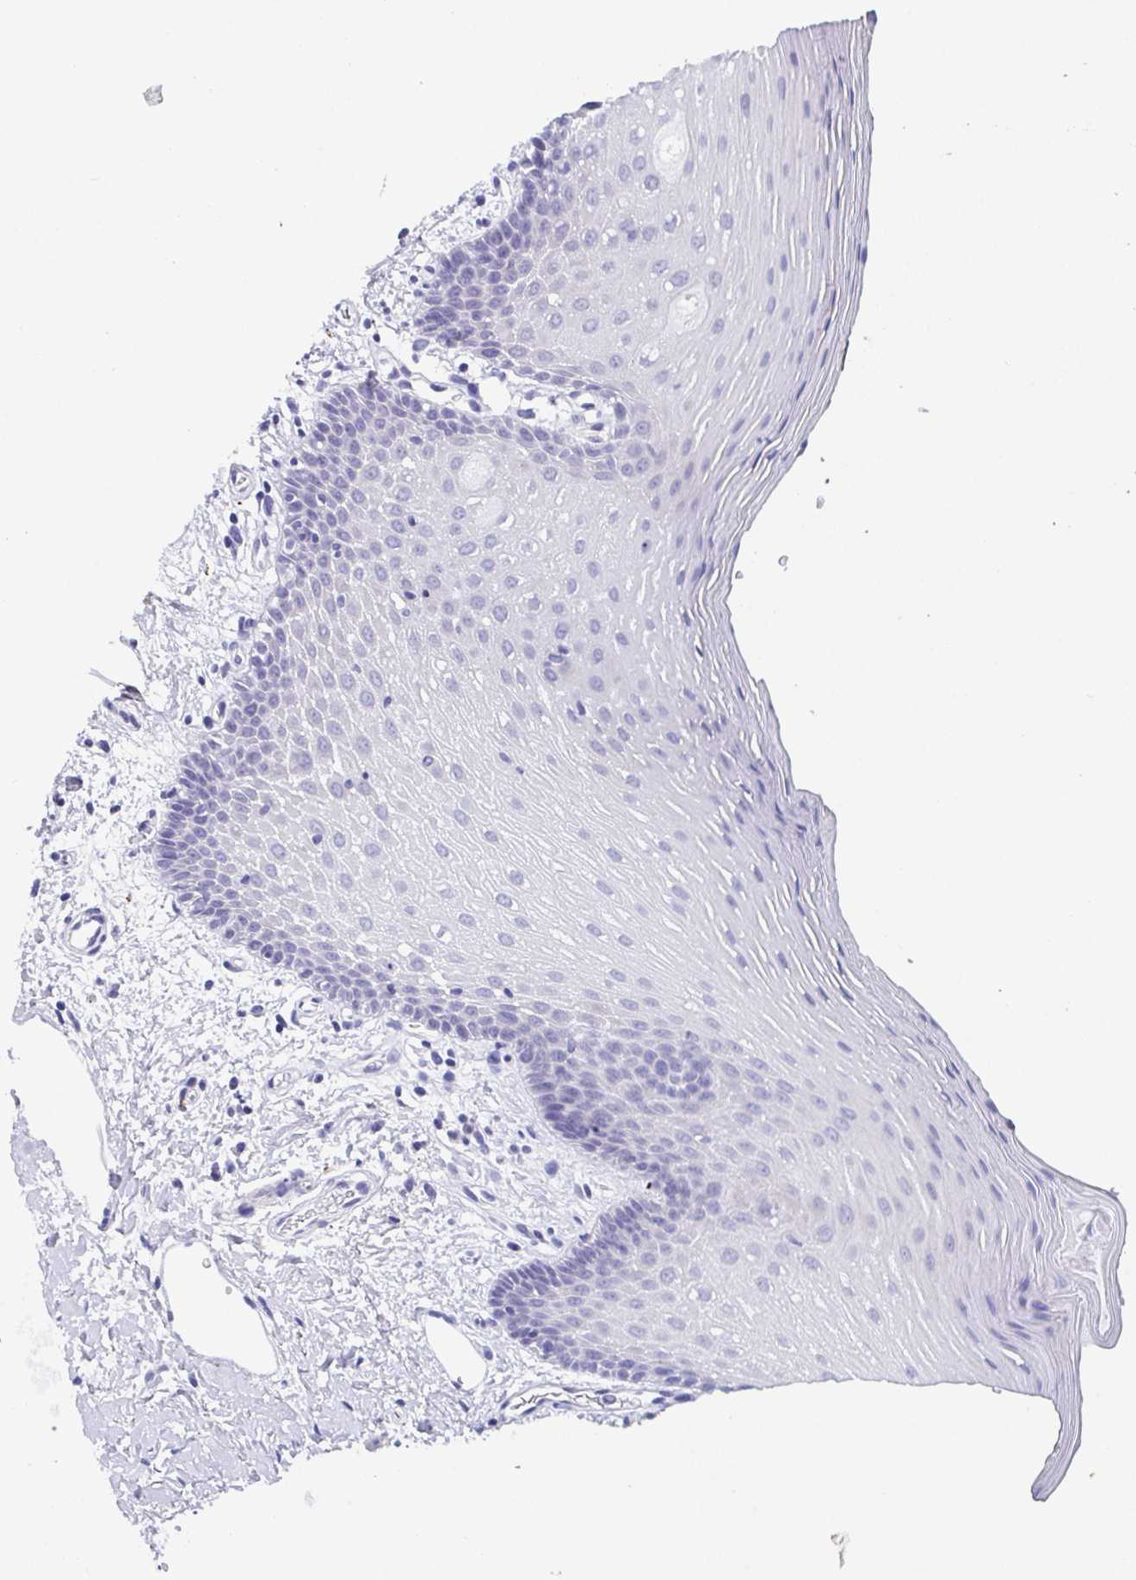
{"staining": {"intensity": "negative", "quantity": "none", "location": "none"}, "tissue": "oral mucosa", "cell_type": "Squamous epithelial cells", "image_type": "normal", "snomed": [{"axis": "morphology", "description": "Normal tissue, NOS"}, {"axis": "topography", "description": "Oral tissue"}], "caption": "High power microscopy photomicrograph of an immunohistochemistry (IHC) photomicrograph of unremarkable oral mucosa, revealing no significant expression in squamous epithelial cells. (Immunohistochemistry (ihc), brightfield microscopy, high magnification).", "gene": "SSC4D", "patient": {"sex": "female", "age": 43}}